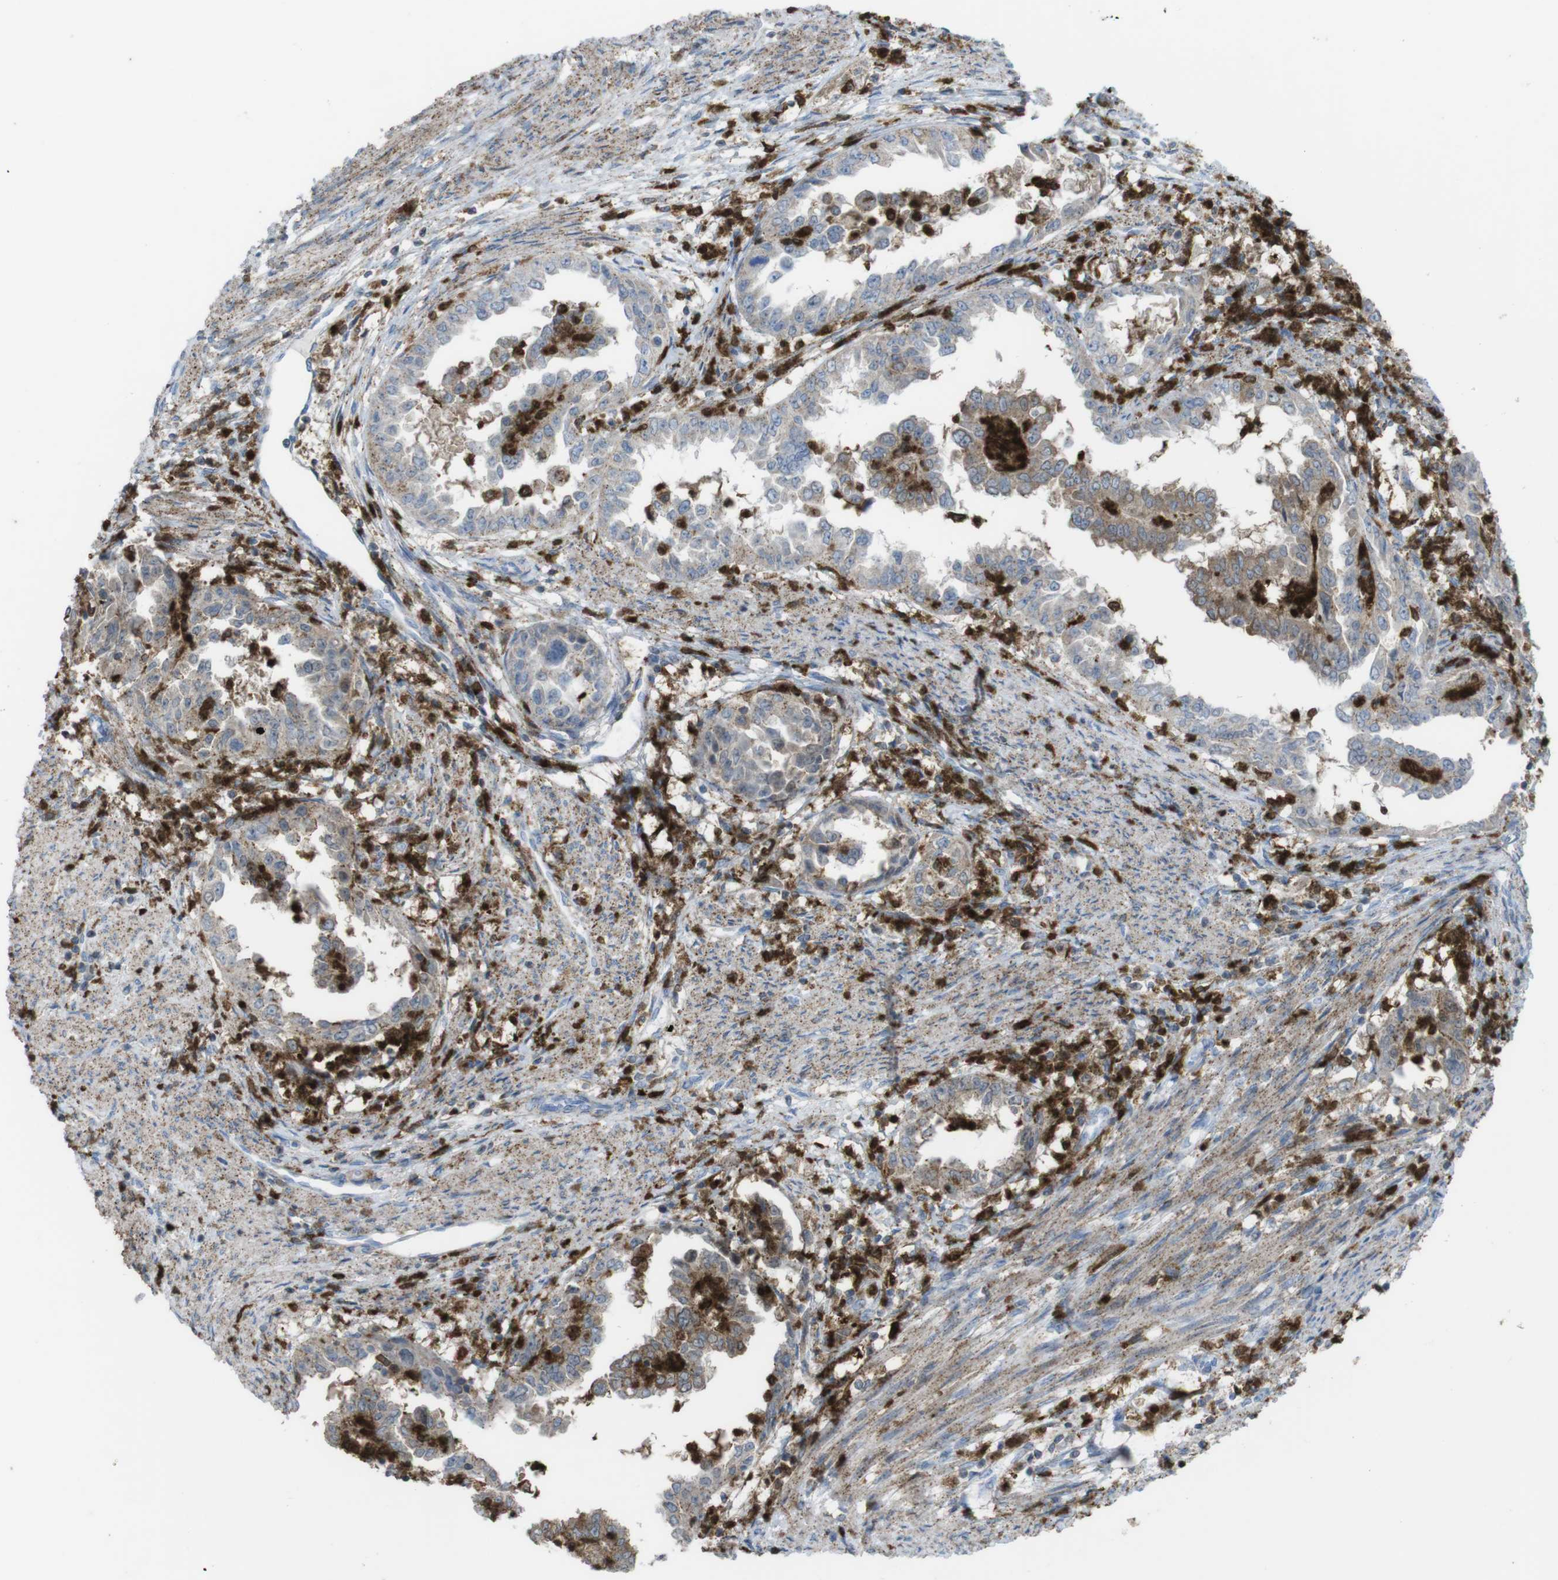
{"staining": {"intensity": "strong", "quantity": "25%-75%", "location": "cytoplasmic/membranous"}, "tissue": "endometrial cancer", "cell_type": "Tumor cells", "image_type": "cancer", "snomed": [{"axis": "morphology", "description": "Adenocarcinoma, NOS"}, {"axis": "topography", "description": "Endometrium"}], "caption": "Immunohistochemistry image of neoplastic tissue: endometrial adenocarcinoma stained using immunohistochemistry (IHC) displays high levels of strong protein expression localized specifically in the cytoplasmic/membranous of tumor cells, appearing as a cytoplasmic/membranous brown color.", "gene": "PRKCD", "patient": {"sex": "female", "age": 85}}